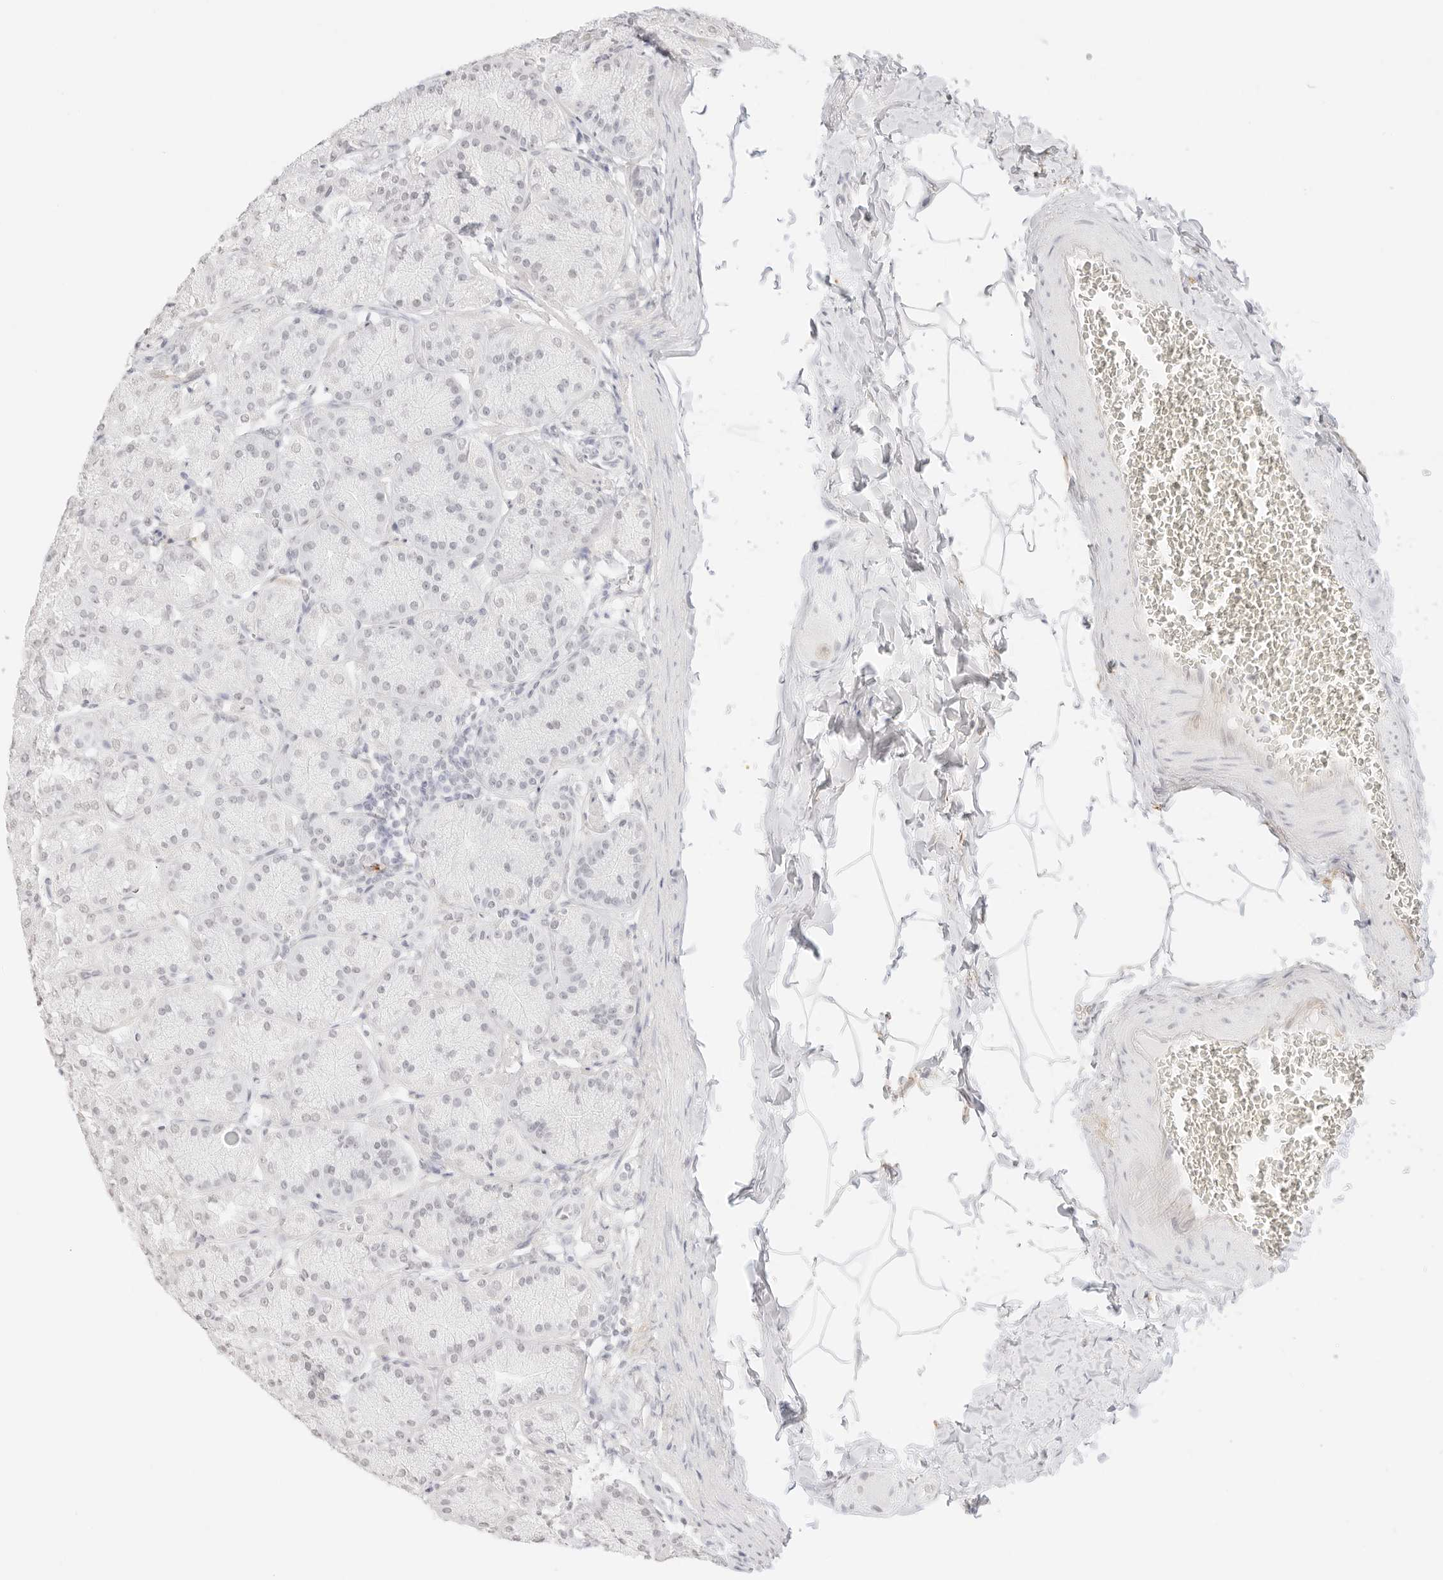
{"staining": {"intensity": "negative", "quantity": "none", "location": "none"}, "tissue": "stomach", "cell_type": "Glandular cells", "image_type": "normal", "snomed": [{"axis": "morphology", "description": "Normal tissue, NOS"}, {"axis": "topography", "description": "Stomach"}], "caption": "Glandular cells are negative for brown protein staining in unremarkable stomach.", "gene": "FBLN5", "patient": {"sex": "male", "age": 42}}